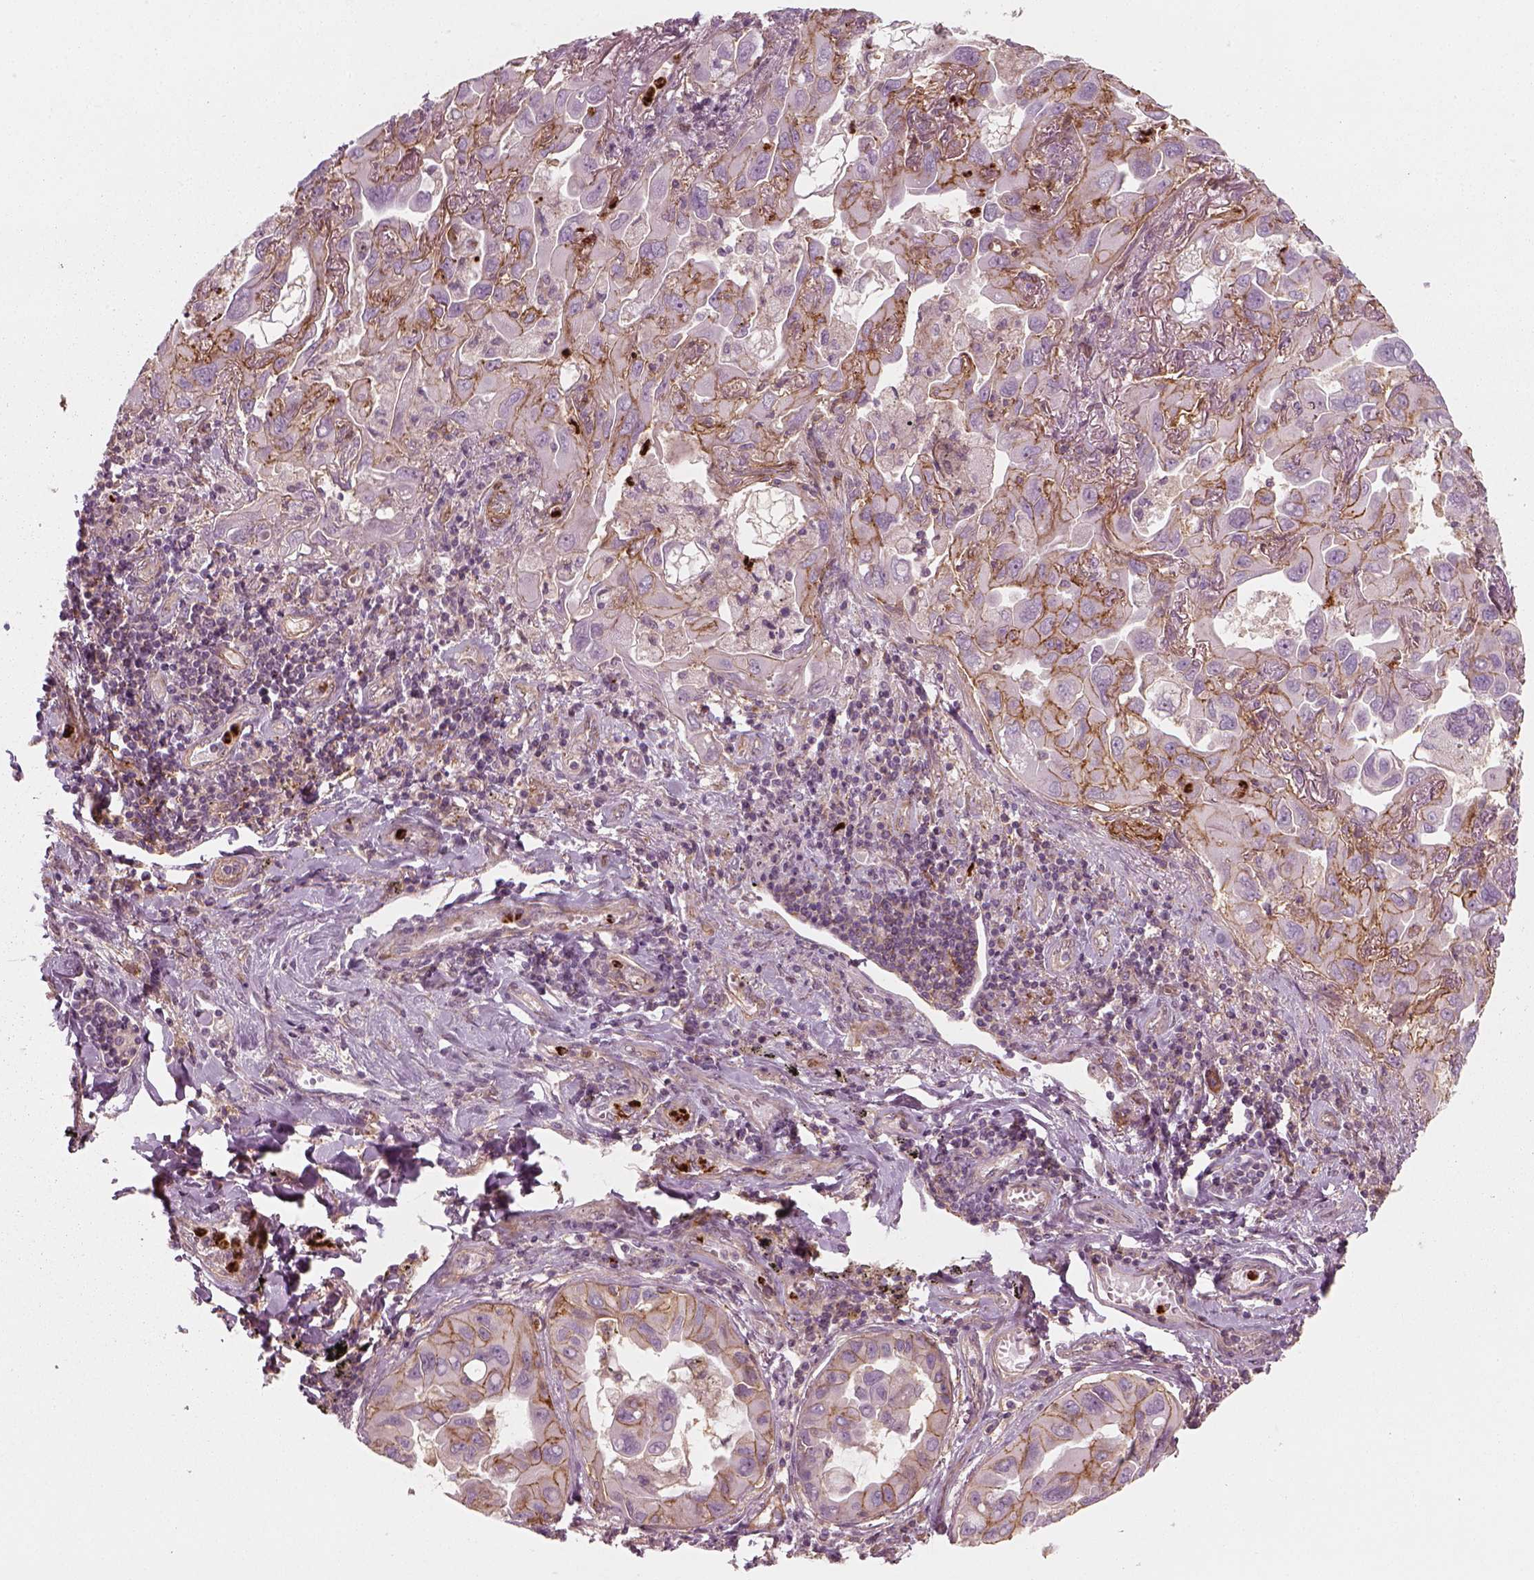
{"staining": {"intensity": "moderate", "quantity": "<25%", "location": "cytoplasmic/membranous"}, "tissue": "lung cancer", "cell_type": "Tumor cells", "image_type": "cancer", "snomed": [{"axis": "morphology", "description": "Adenocarcinoma, NOS"}, {"axis": "topography", "description": "Lung"}], "caption": "Immunohistochemical staining of lung cancer (adenocarcinoma) exhibits low levels of moderate cytoplasmic/membranous expression in about <25% of tumor cells.", "gene": "NPTN", "patient": {"sex": "male", "age": 64}}